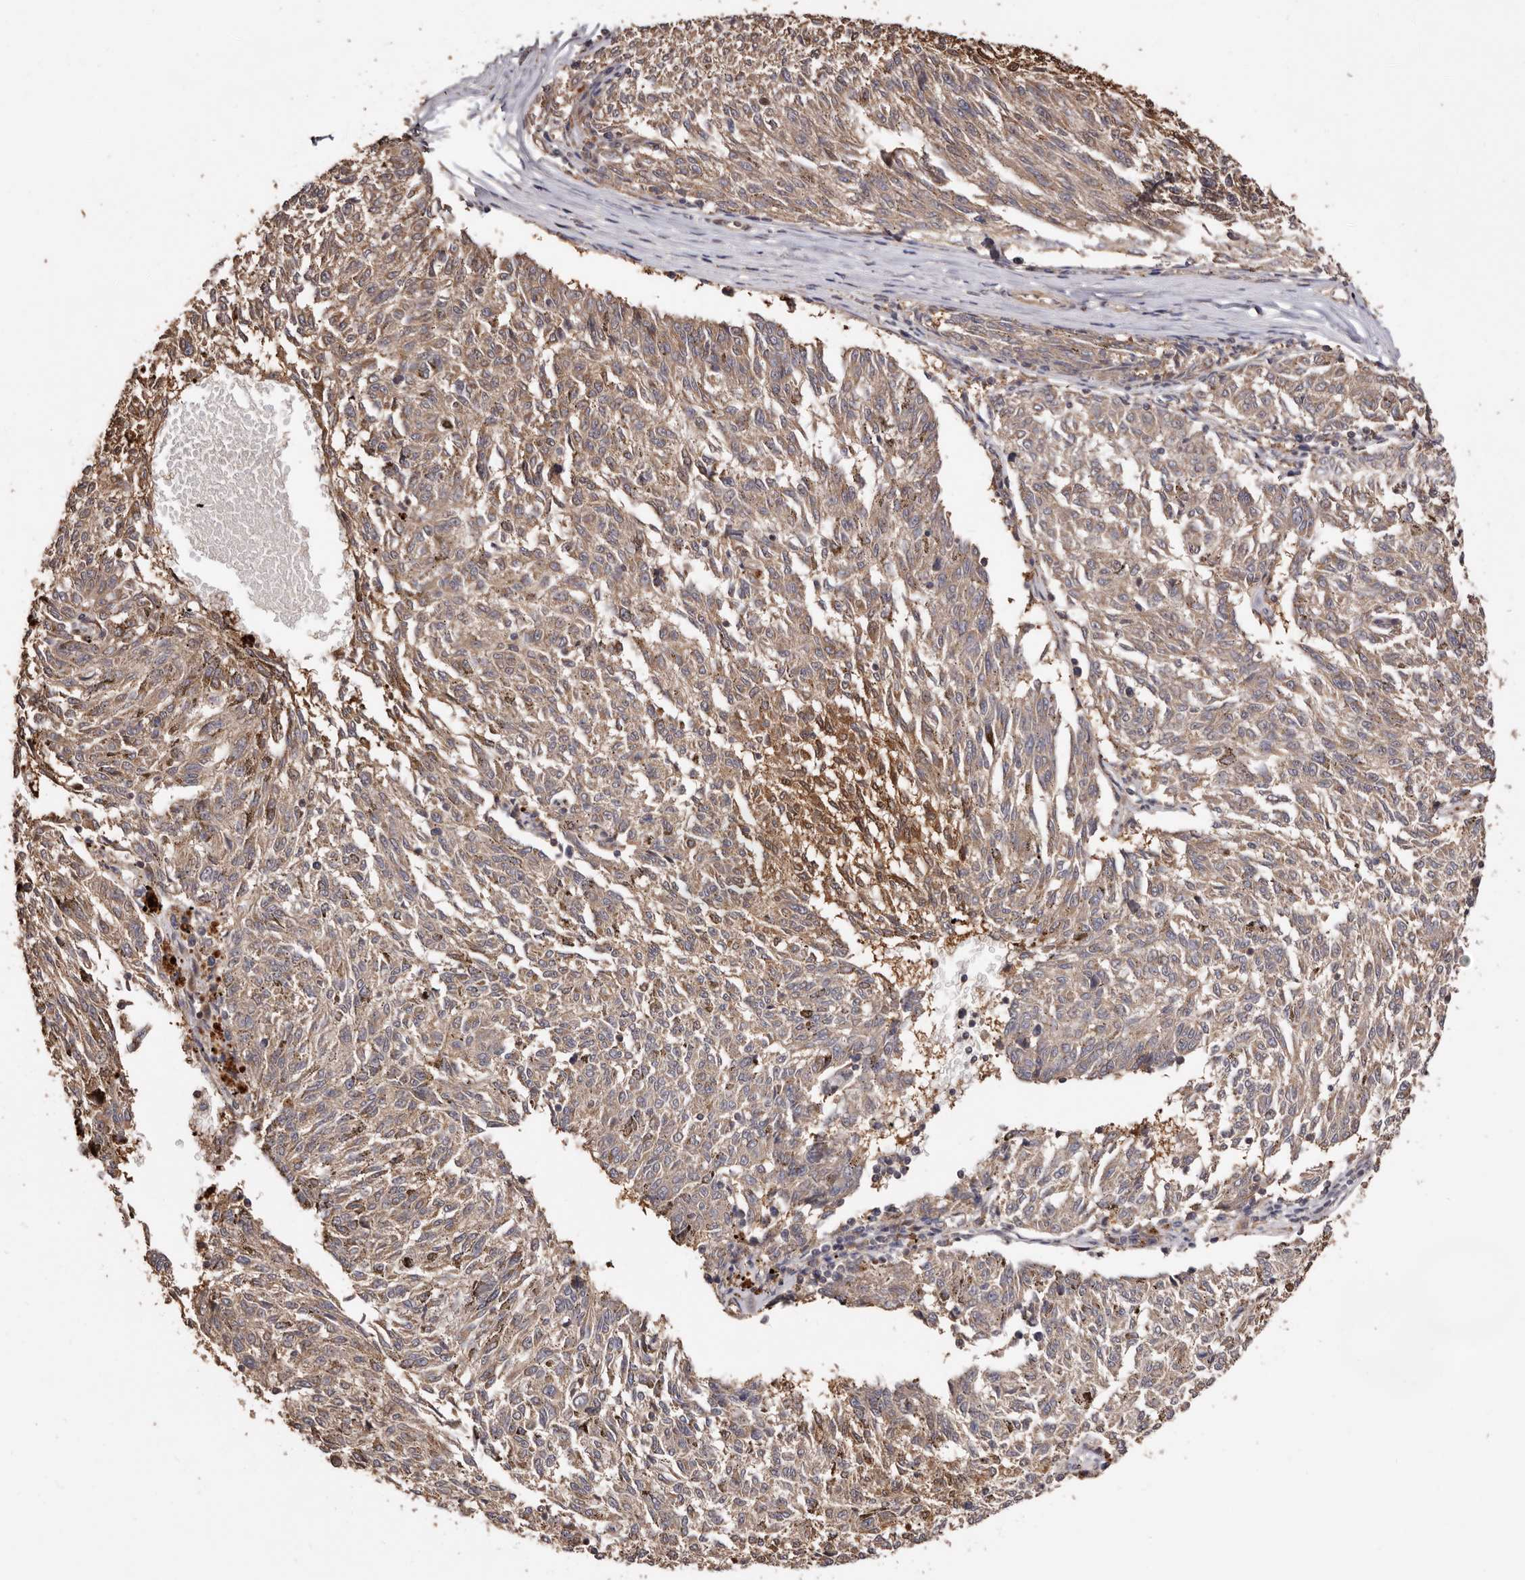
{"staining": {"intensity": "weak", "quantity": ">75%", "location": "cytoplasmic/membranous"}, "tissue": "melanoma", "cell_type": "Tumor cells", "image_type": "cancer", "snomed": [{"axis": "morphology", "description": "Malignant melanoma, NOS"}, {"axis": "topography", "description": "Skin"}], "caption": "Malignant melanoma stained with a brown dye demonstrates weak cytoplasmic/membranous positive staining in about >75% of tumor cells.", "gene": "COQ8B", "patient": {"sex": "female", "age": 72}}